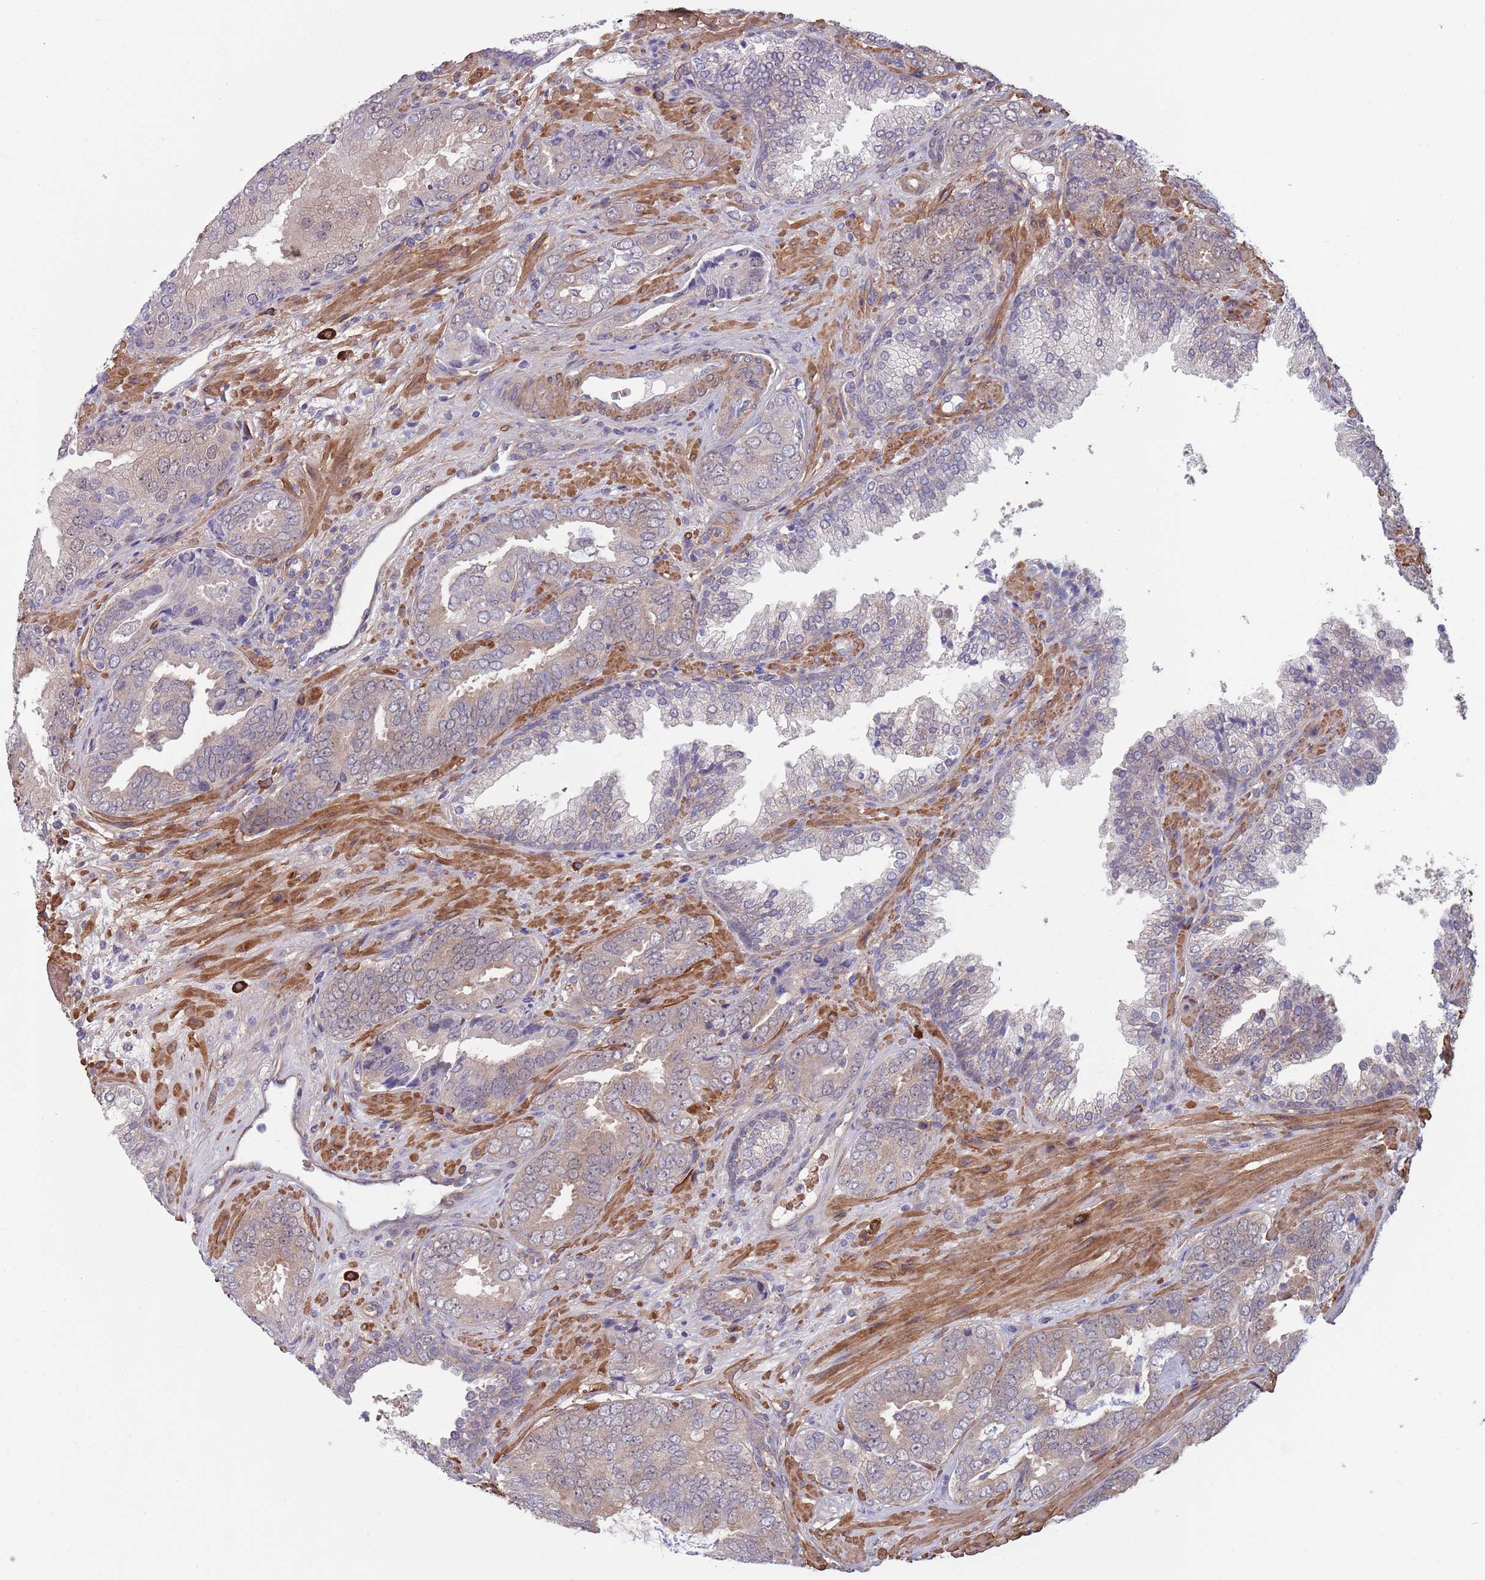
{"staining": {"intensity": "moderate", "quantity": "<25%", "location": "cytoplasmic/membranous"}, "tissue": "prostate cancer", "cell_type": "Tumor cells", "image_type": "cancer", "snomed": [{"axis": "morphology", "description": "Adenocarcinoma, High grade"}, {"axis": "topography", "description": "Prostate"}], "caption": "The immunohistochemical stain labels moderate cytoplasmic/membranous expression in tumor cells of prostate cancer (high-grade adenocarcinoma) tissue.", "gene": "CLNS1A", "patient": {"sex": "male", "age": 71}}